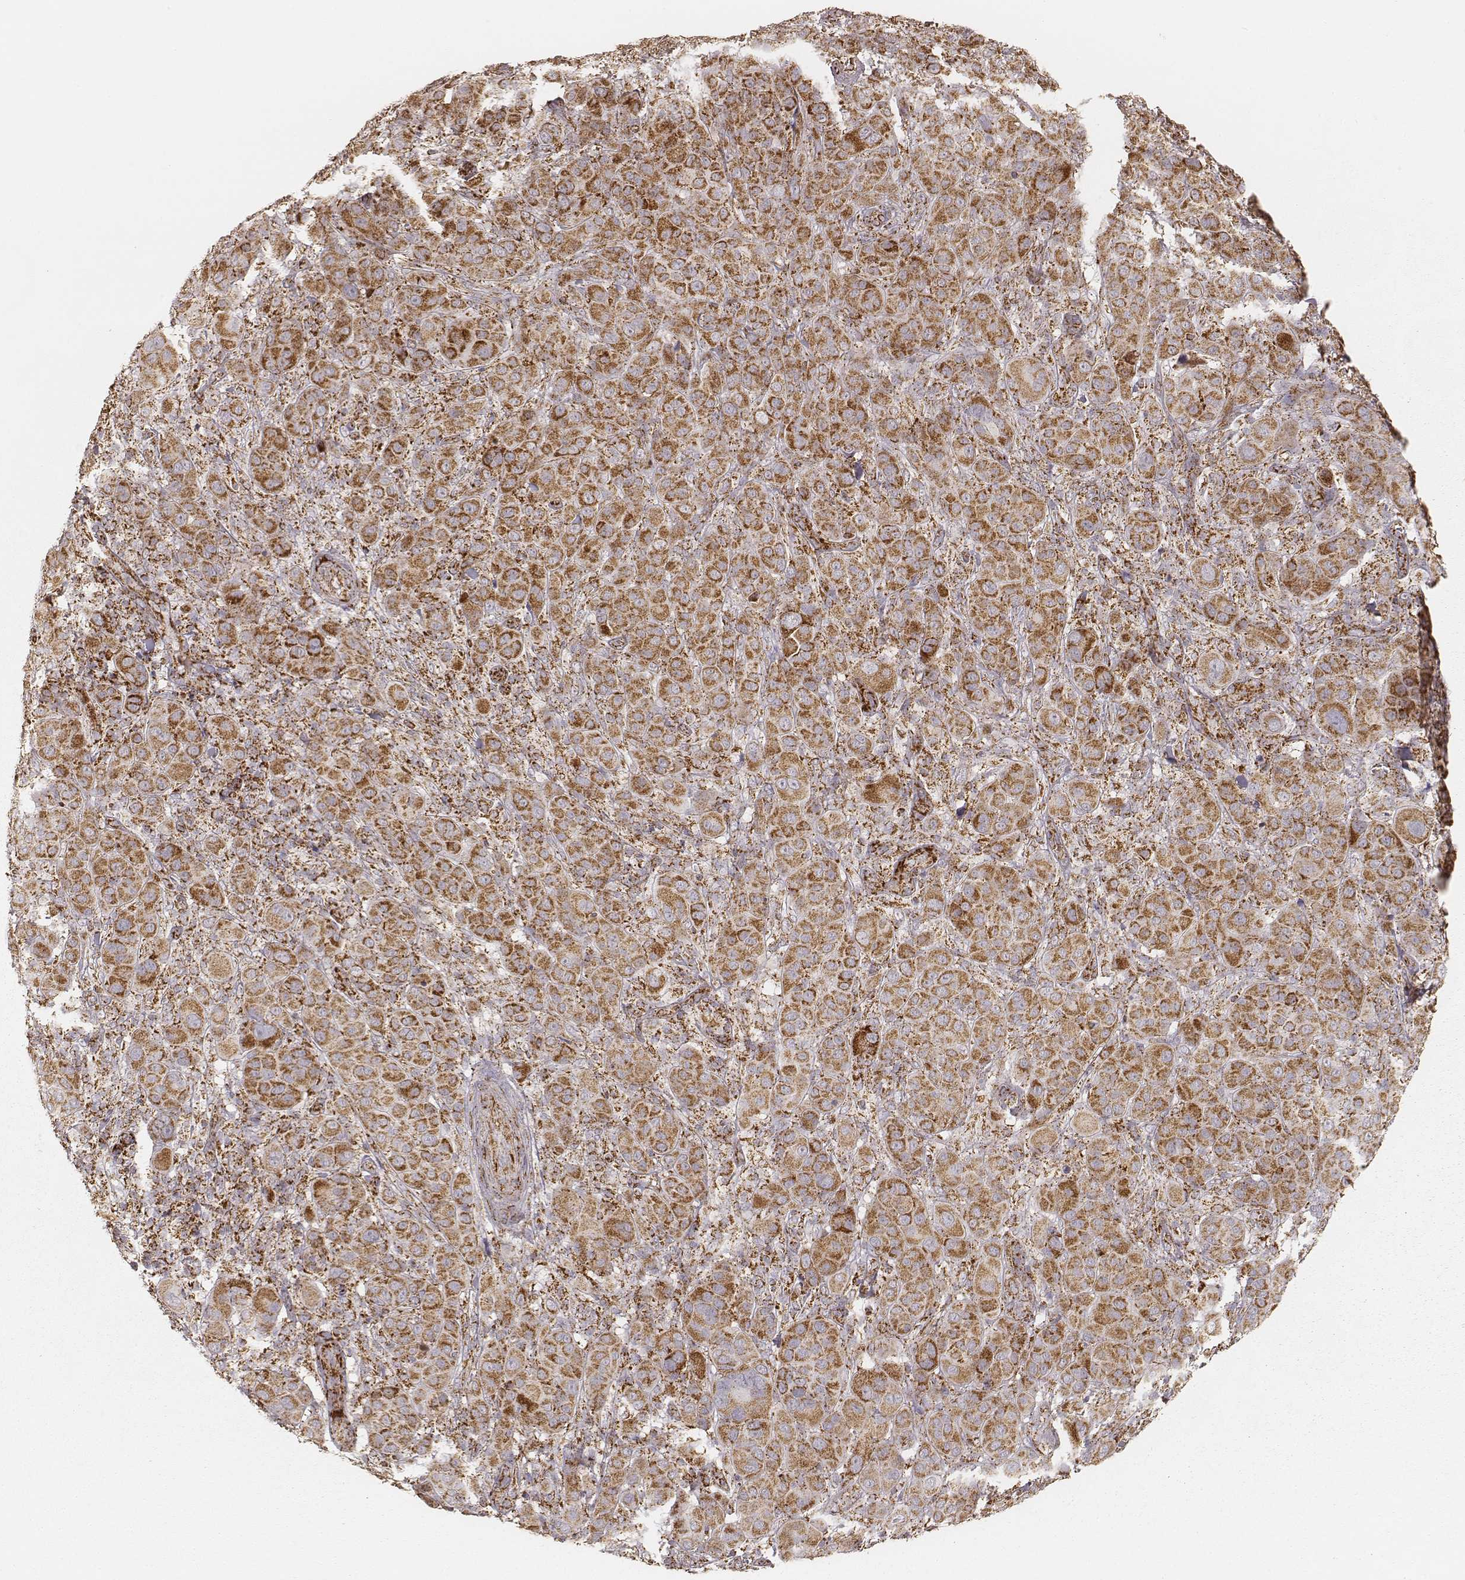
{"staining": {"intensity": "moderate", "quantity": ">75%", "location": "cytoplasmic/membranous"}, "tissue": "melanoma", "cell_type": "Tumor cells", "image_type": "cancer", "snomed": [{"axis": "morphology", "description": "Malignant melanoma, NOS"}, {"axis": "topography", "description": "Skin"}], "caption": "Moderate cytoplasmic/membranous protein expression is appreciated in about >75% of tumor cells in melanoma.", "gene": "CS", "patient": {"sex": "female", "age": 87}}